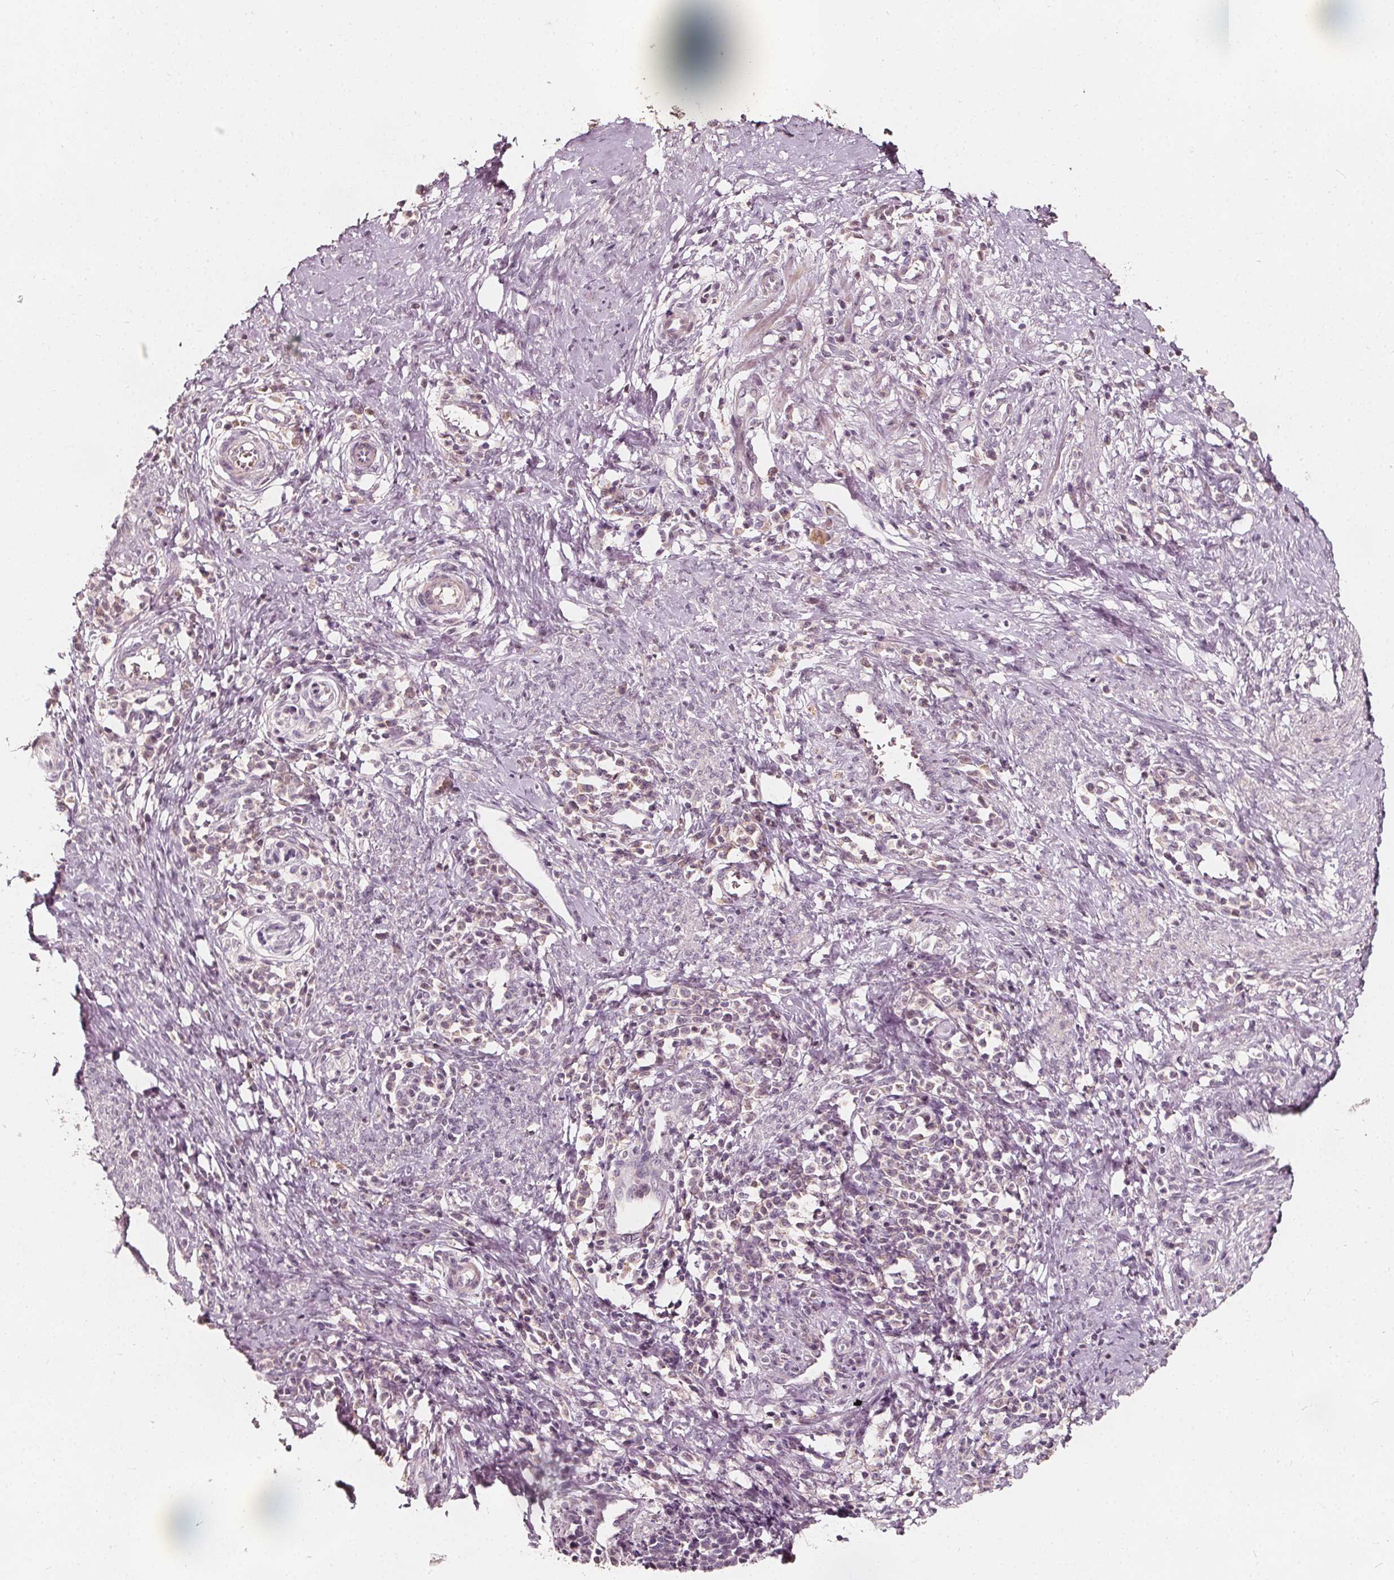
{"staining": {"intensity": "negative", "quantity": "none", "location": "none"}, "tissue": "cervical cancer", "cell_type": "Tumor cells", "image_type": "cancer", "snomed": [{"axis": "morphology", "description": "Squamous cell carcinoma, NOS"}, {"axis": "topography", "description": "Cervix"}], "caption": "An immunohistochemistry (IHC) micrograph of squamous cell carcinoma (cervical) is shown. There is no staining in tumor cells of squamous cell carcinoma (cervical).", "gene": "NPC1L1", "patient": {"sex": "female", "age": 35}}